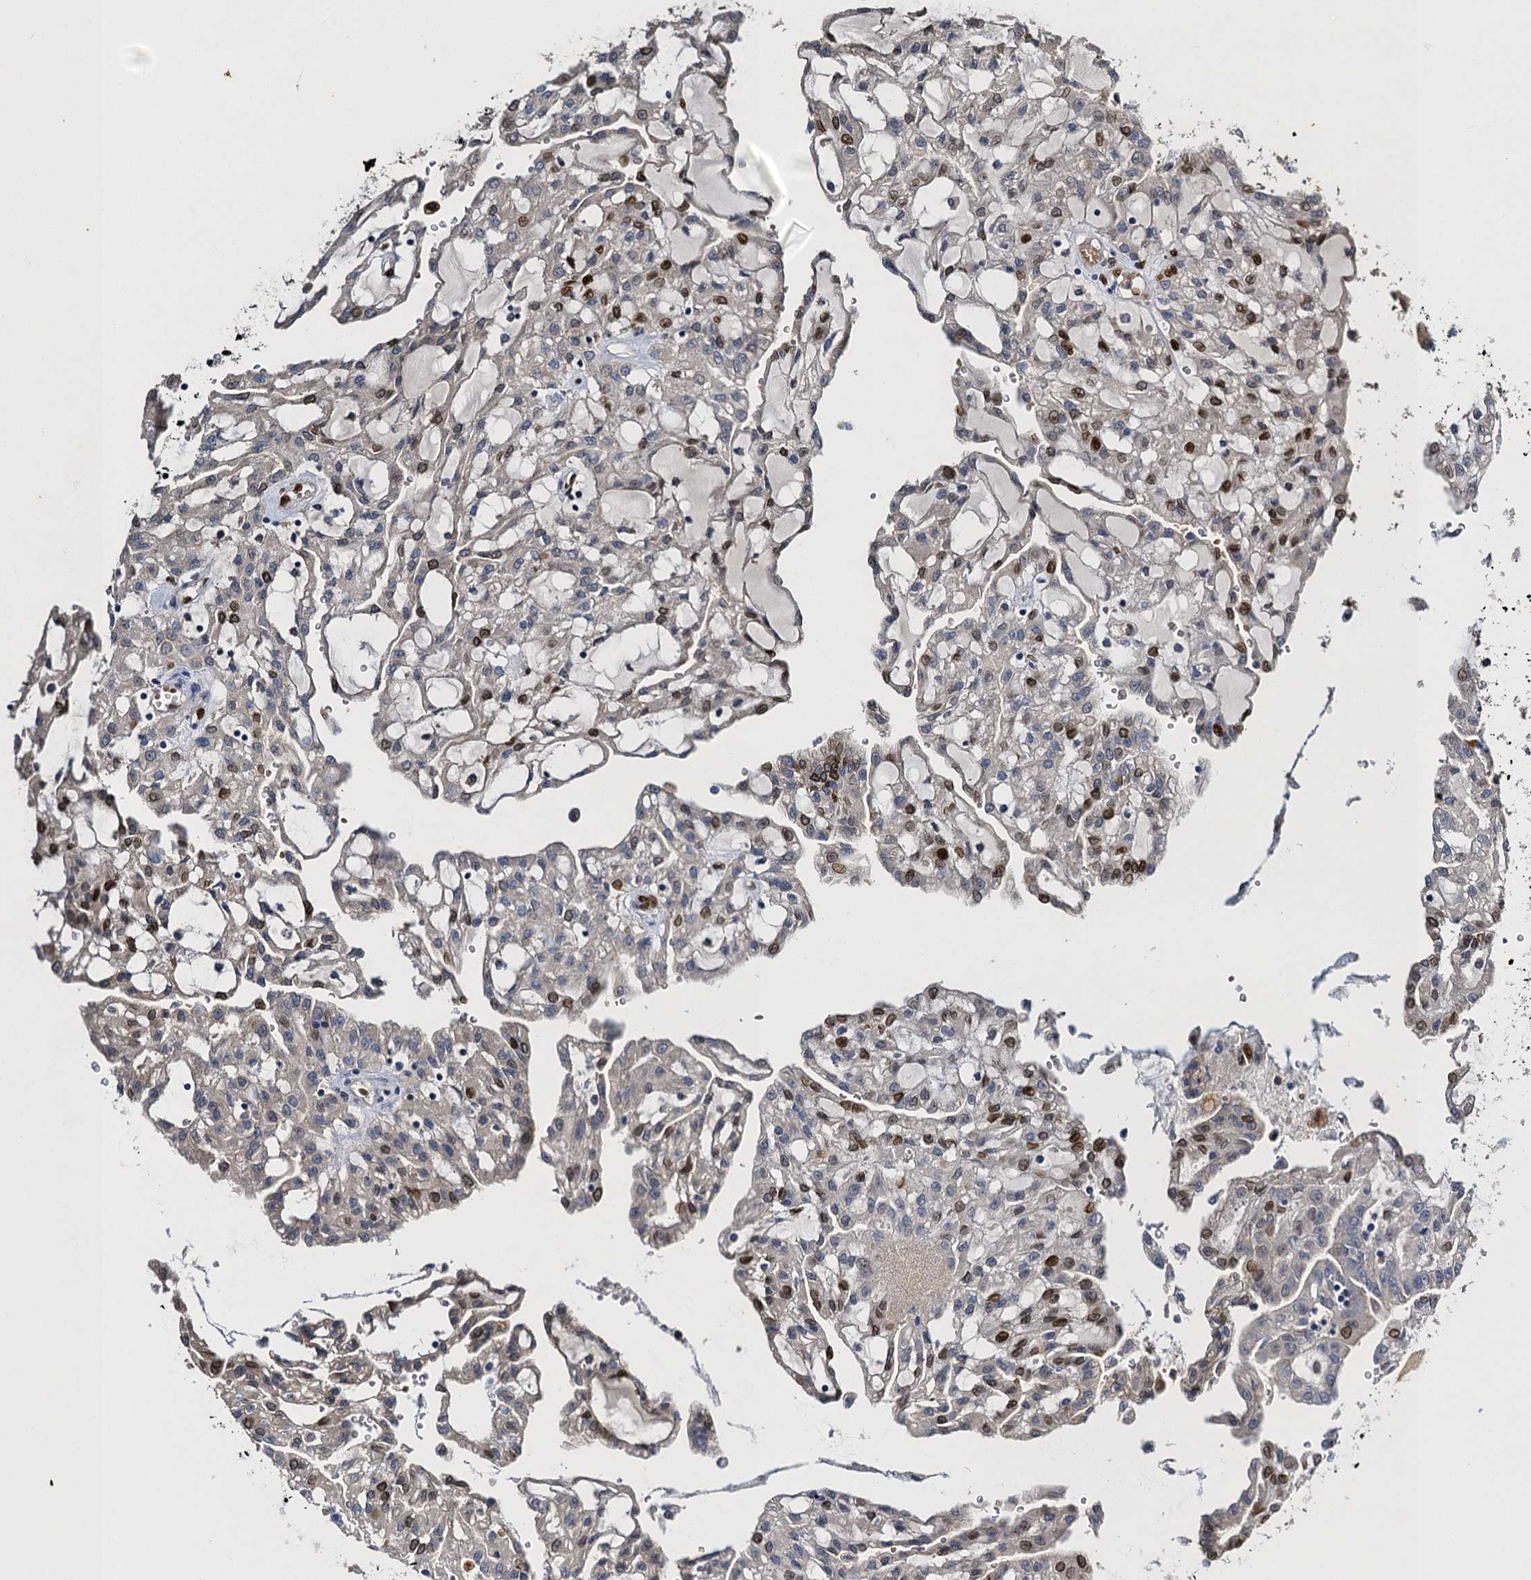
{"staining": {"intensity": "moderate", "quantity": "<25%", "location": "nuclear"}, "tissue": "renal cancer", "cell_type": "Tumor cells", "image_type": "cancer", "snomed": [{"axis": "morphology", "description": "Adenocarcinoma, NOS"}, {"axis": "topography", "description": "Kidney"}], "caption": "This is an image of immunohistochemistry (IHC) staining of renal cancer (adenocarcinoma), which shows moderate positivity in the nuclear of tumor cells.", "gene": "SLC11A2", "patient": {"sex": "male", "age": 63}}